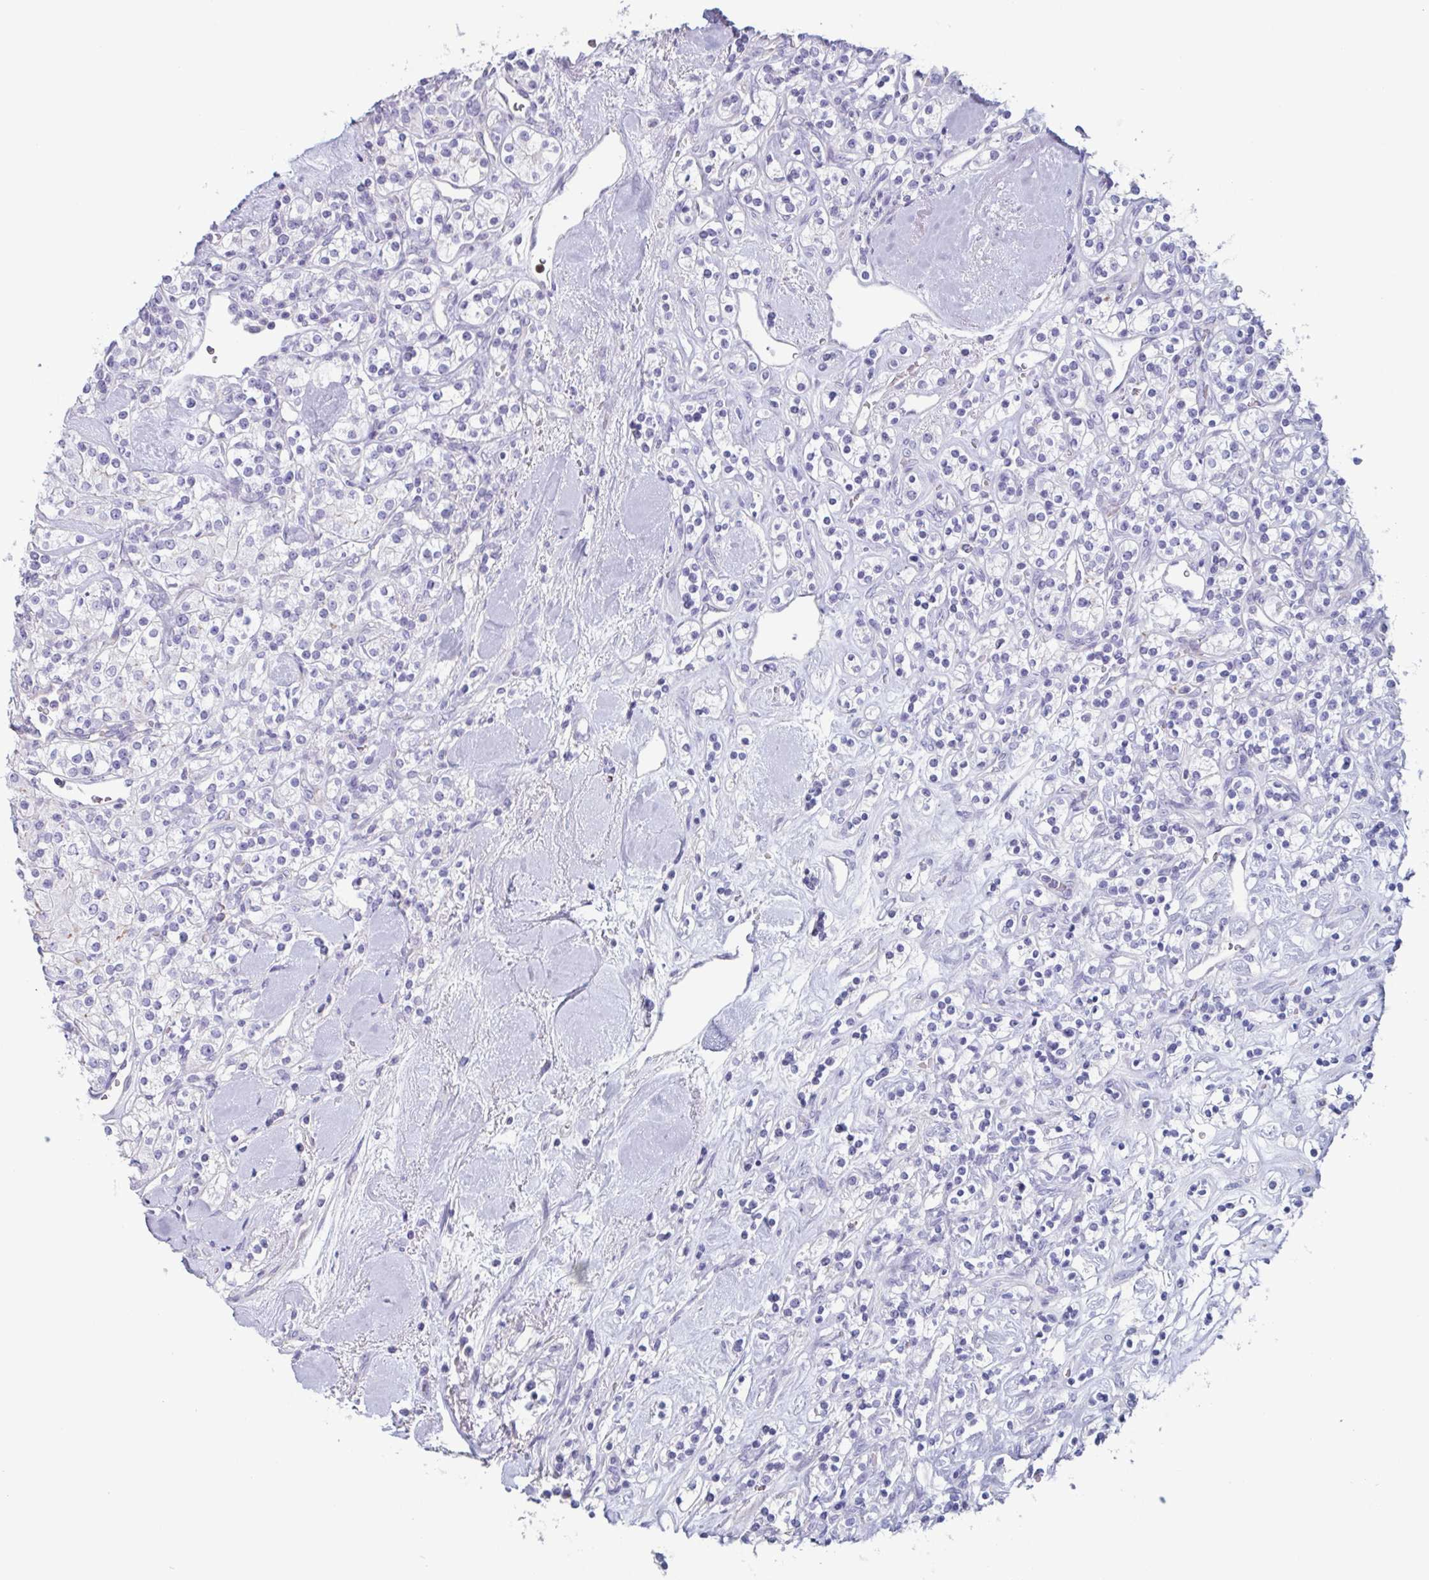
{"staining": {"intensity": "negative", "quantity": "none", "location": "none"}, "tissue": "renal cancer", "cell_type": "Tumor cells", "image_type": "cancer", "snomed": [{"axis": "morphology", "description": "Adenocarcinoma, NOS"}, {"axis": "topography", "description": "Kidney"}], "caption": "This is an immunohistochemistry (IHC) image of renal adenocarcinoma. There is no positivity in tumor cells.", "gene": "BPI", "patient": {"sex": "male", "age": 77}}